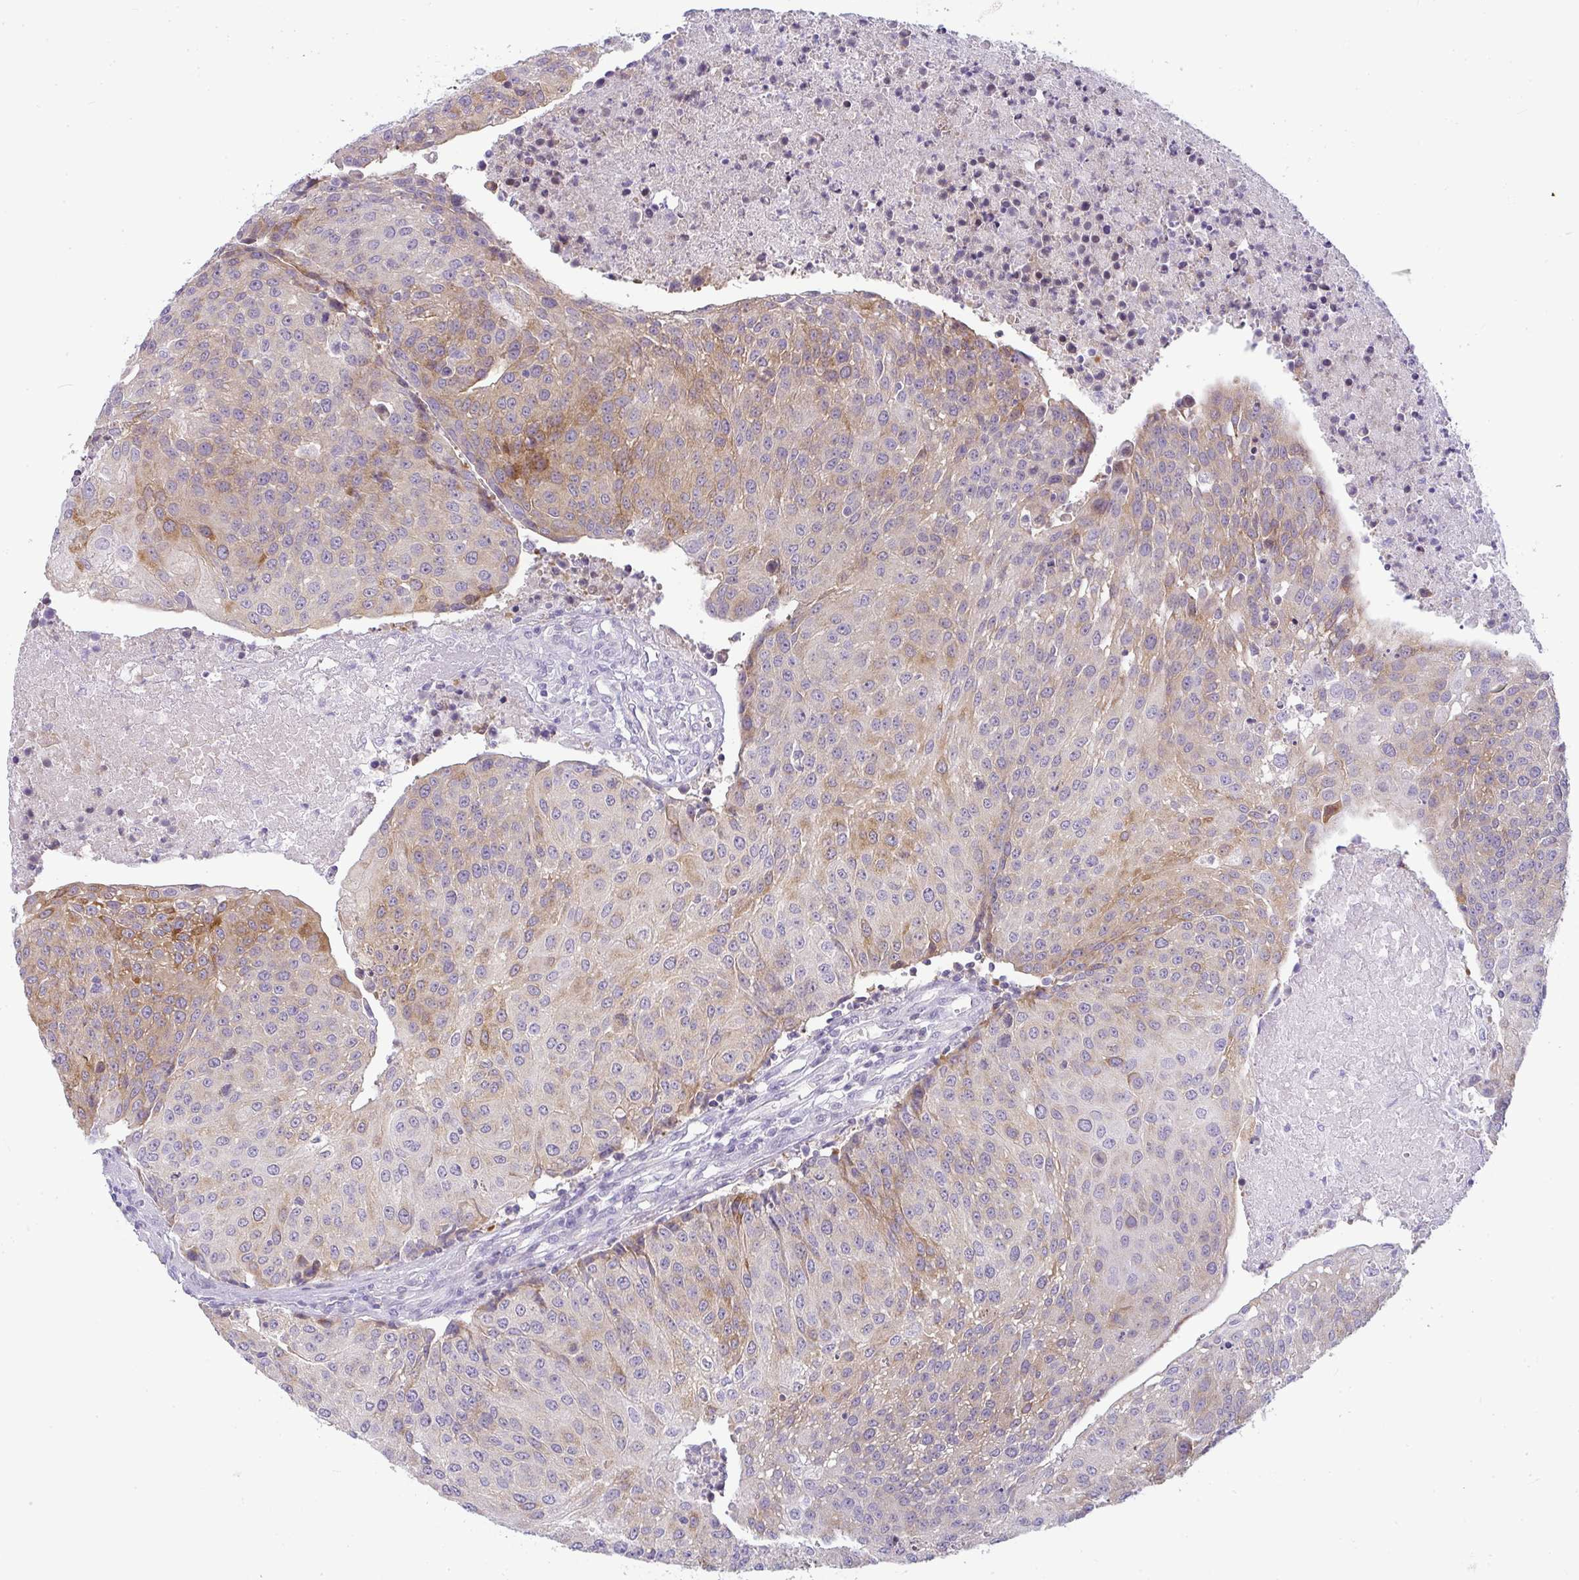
{"staining": {"intensity": "moderate", "quantity": "25%-75%", "location": "cytoplasmic/membranous"}, "tissue": "urothelial cancer", "cell_type": "Tumor cells", "image_type": "cancer", "snomed": [{"axis": "morphology", "description": "Urothelial carcinoma, High grade"}, {"axis": "topography", "description": "Urinary bladder"}], "caption": "Urothelial cancer stained with a brown dye reveals moderate cytoplasmic/membranous positive staining in approximately 25%-75% of tumor cells.", "gene": "LIPE", "patient": {"sex": "female", "age": 85}}